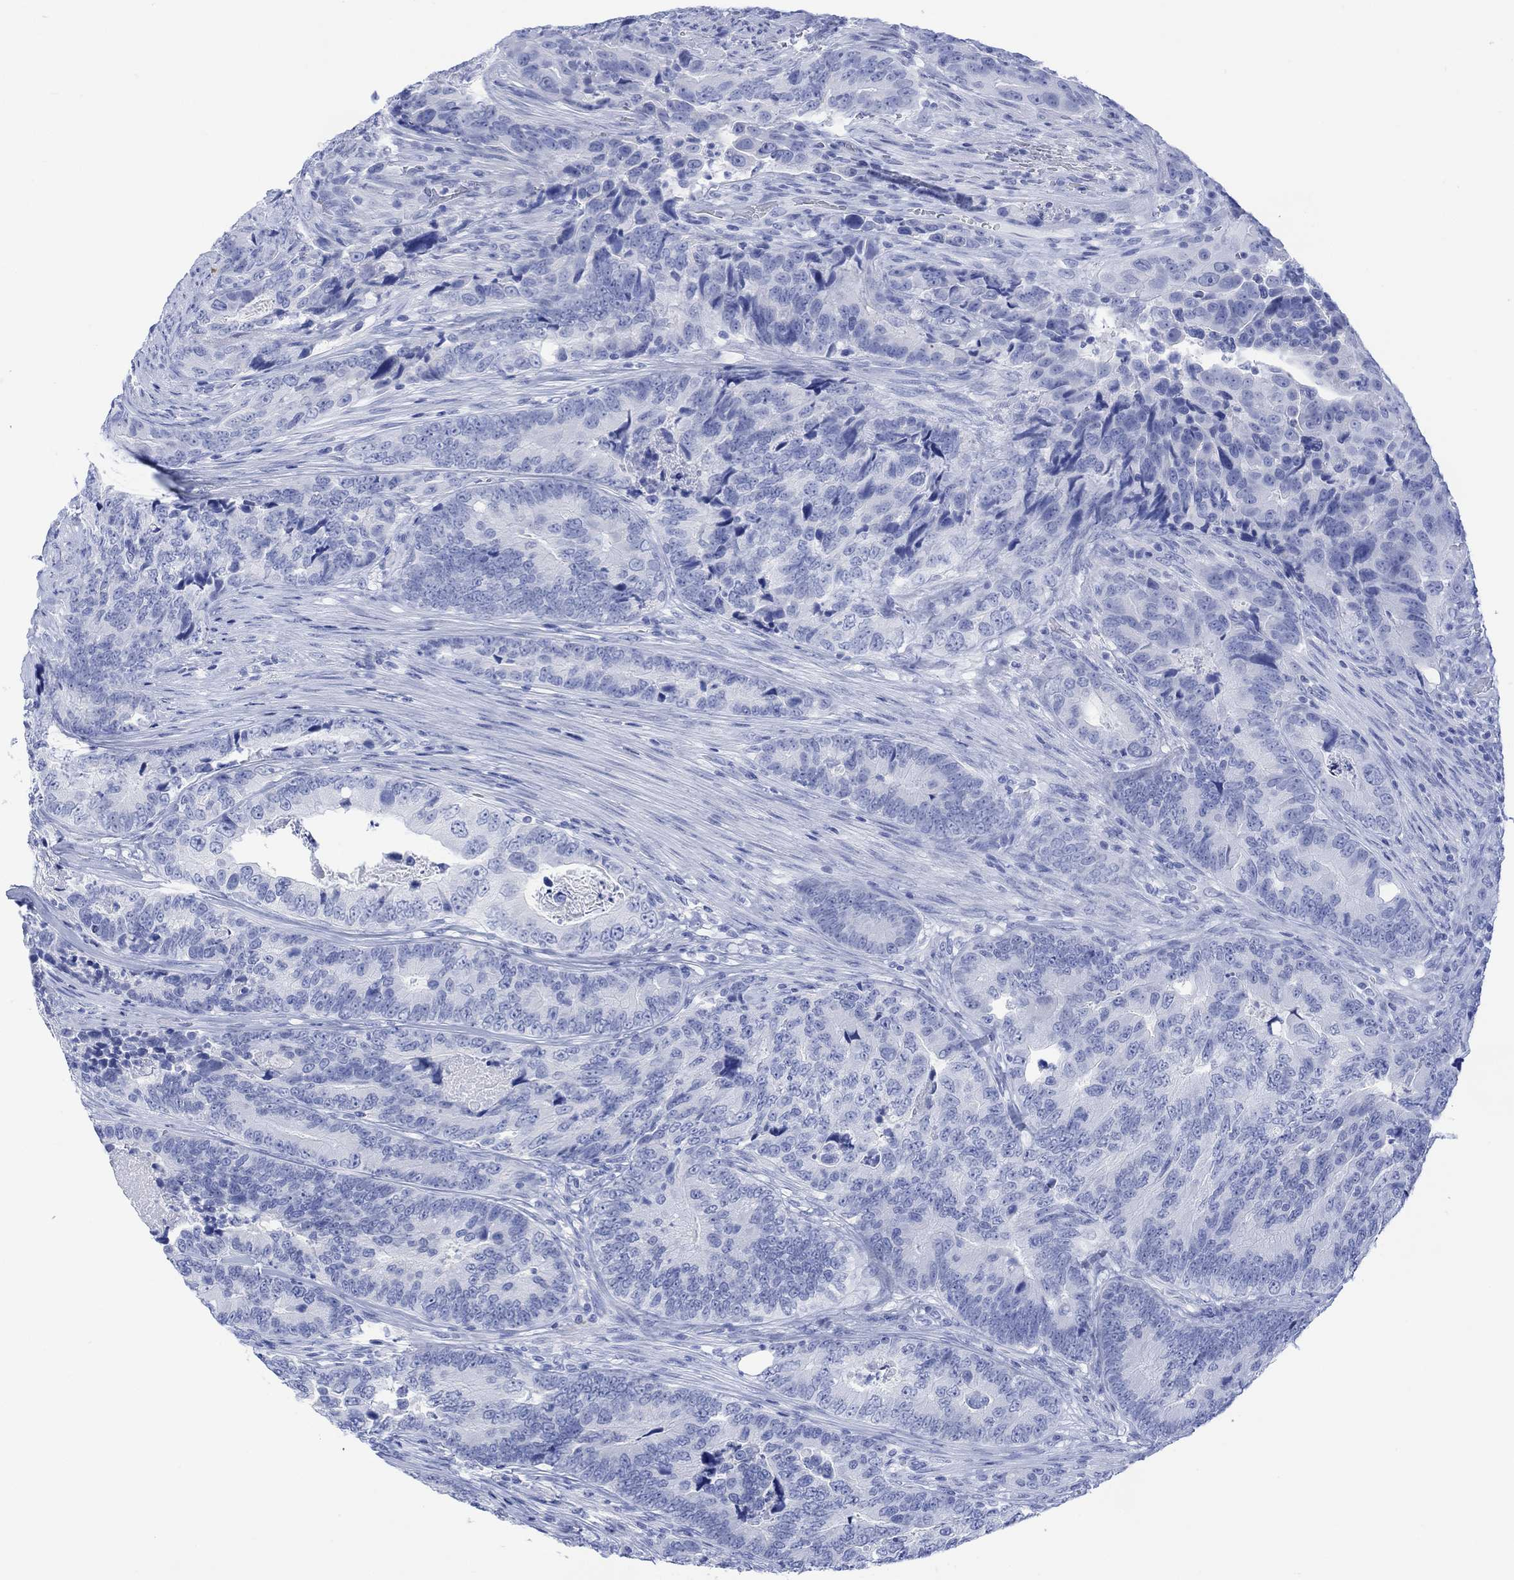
{"staining": {"intensity": "negative", "quantity": "none", "location": "none"}, "tissue": "colorectal cancer", "cell_type": "Tumor cells", "image_type": "cancer", "snomed": [{"axis": "morphology", "description": "Adenocarcinoma, NOS"}, {"axis": "topography", "description": "Colon"}], "caption": "DAB immunohistochemical staining of human colorectal cancer exhibits no significant positivity in tumor cells. (Brightfield microscopy of DAB (3,3'-diaminobenzidine) immunohistochemistry at high magnification).", "gene": "CELF4", "patient": {"sex": "female", "age": 72}}